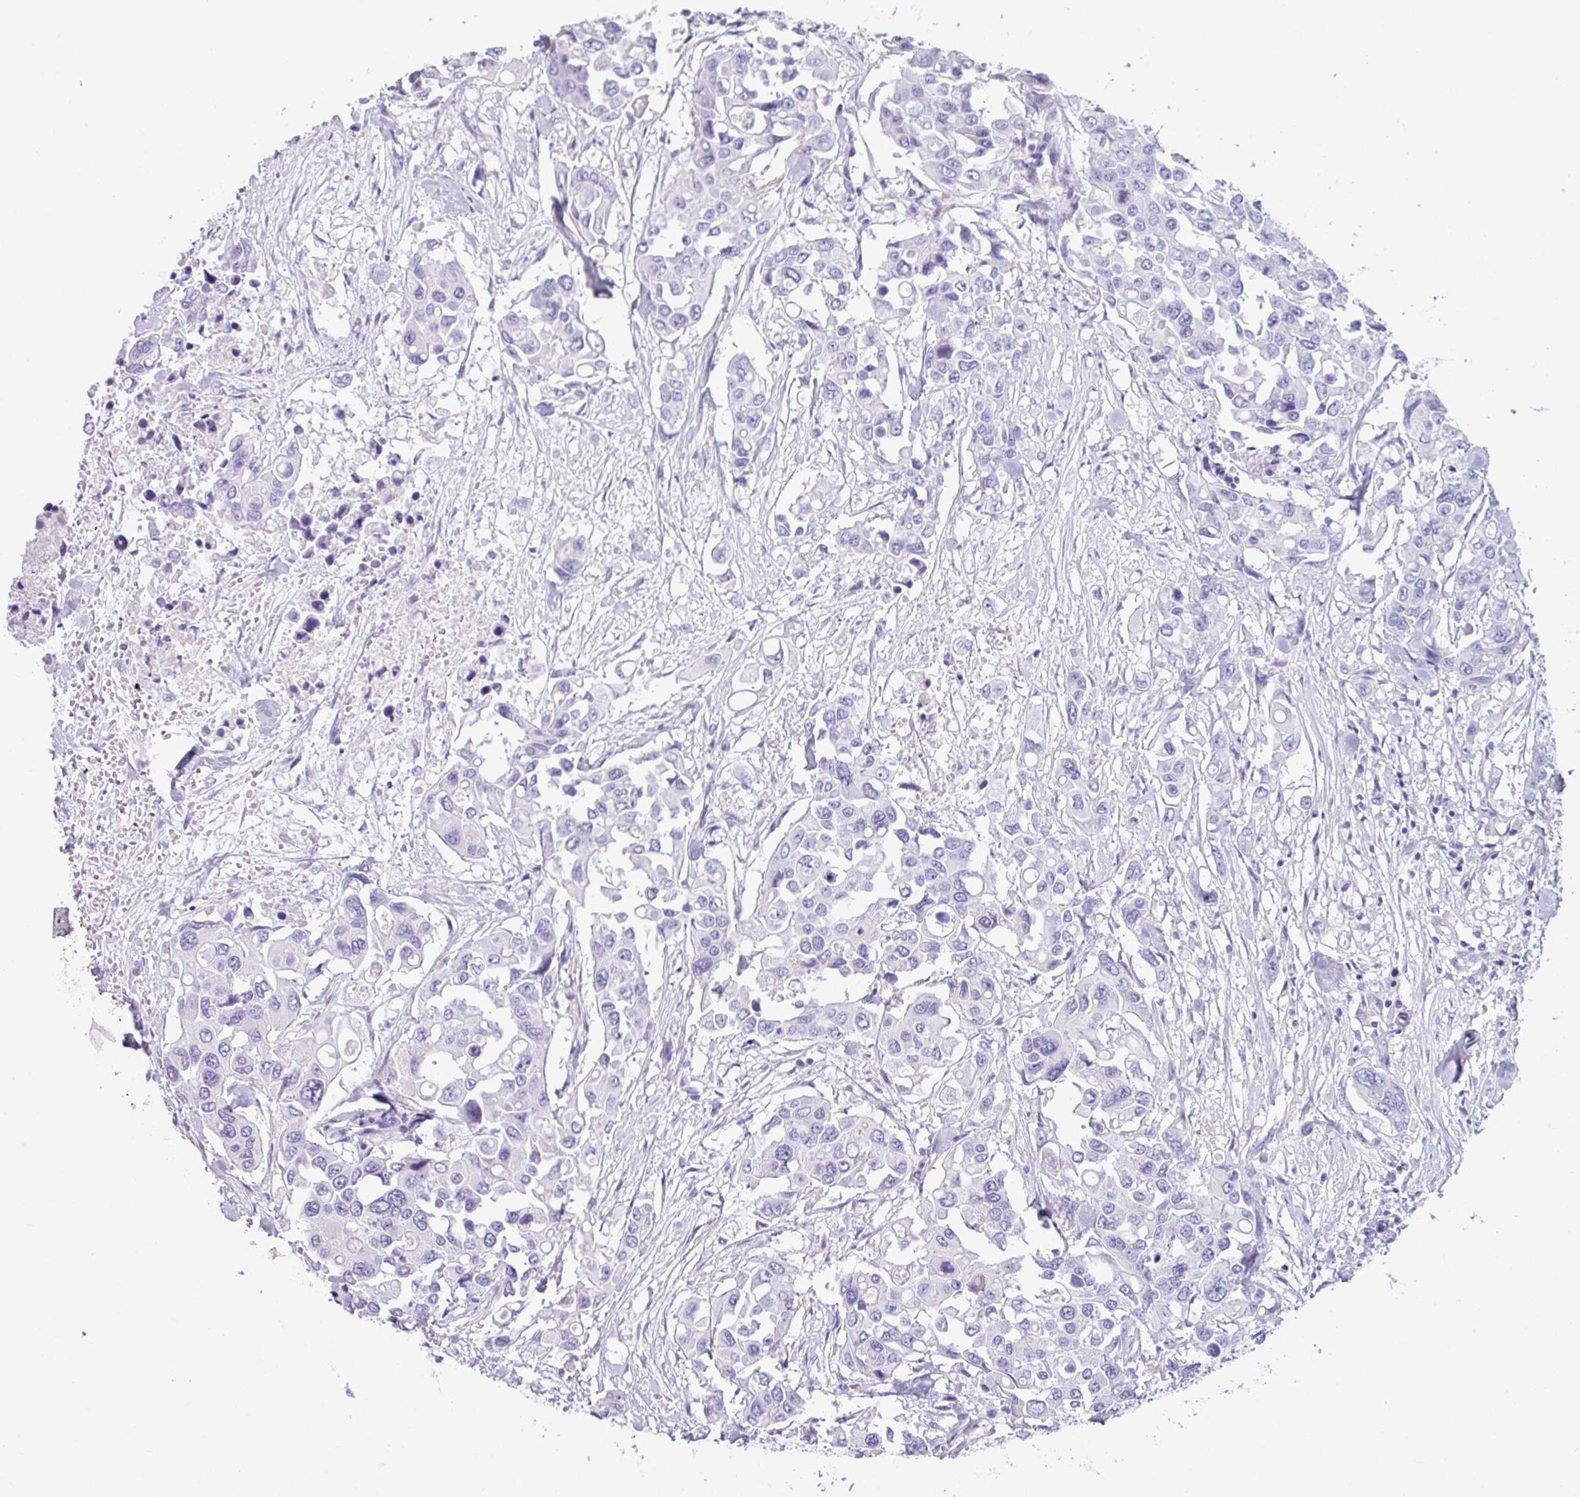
{"staining": {"intensity": "negative", "quantity": "none", "location": "none"}, "tissue": "colorectal cancer", "cell_type": "Tumor cells", "image_type": "cancer", "snomed": [{"axis": "morphology", "description": "Adenocarcinoma, NOS"}, {"axis": "topography", "description": "Colon"}], "caption": "The photomicrograph demonstrates no significant expression in tumor cells of colorectal cancer. (DAB (3,3'-diaminobenzidine) immunohistochemistry (IHC) visualized using brightfield microscopy, high magnification).", "gene": "ABCC5", "patient": {"sex": "male", "age": 77}}